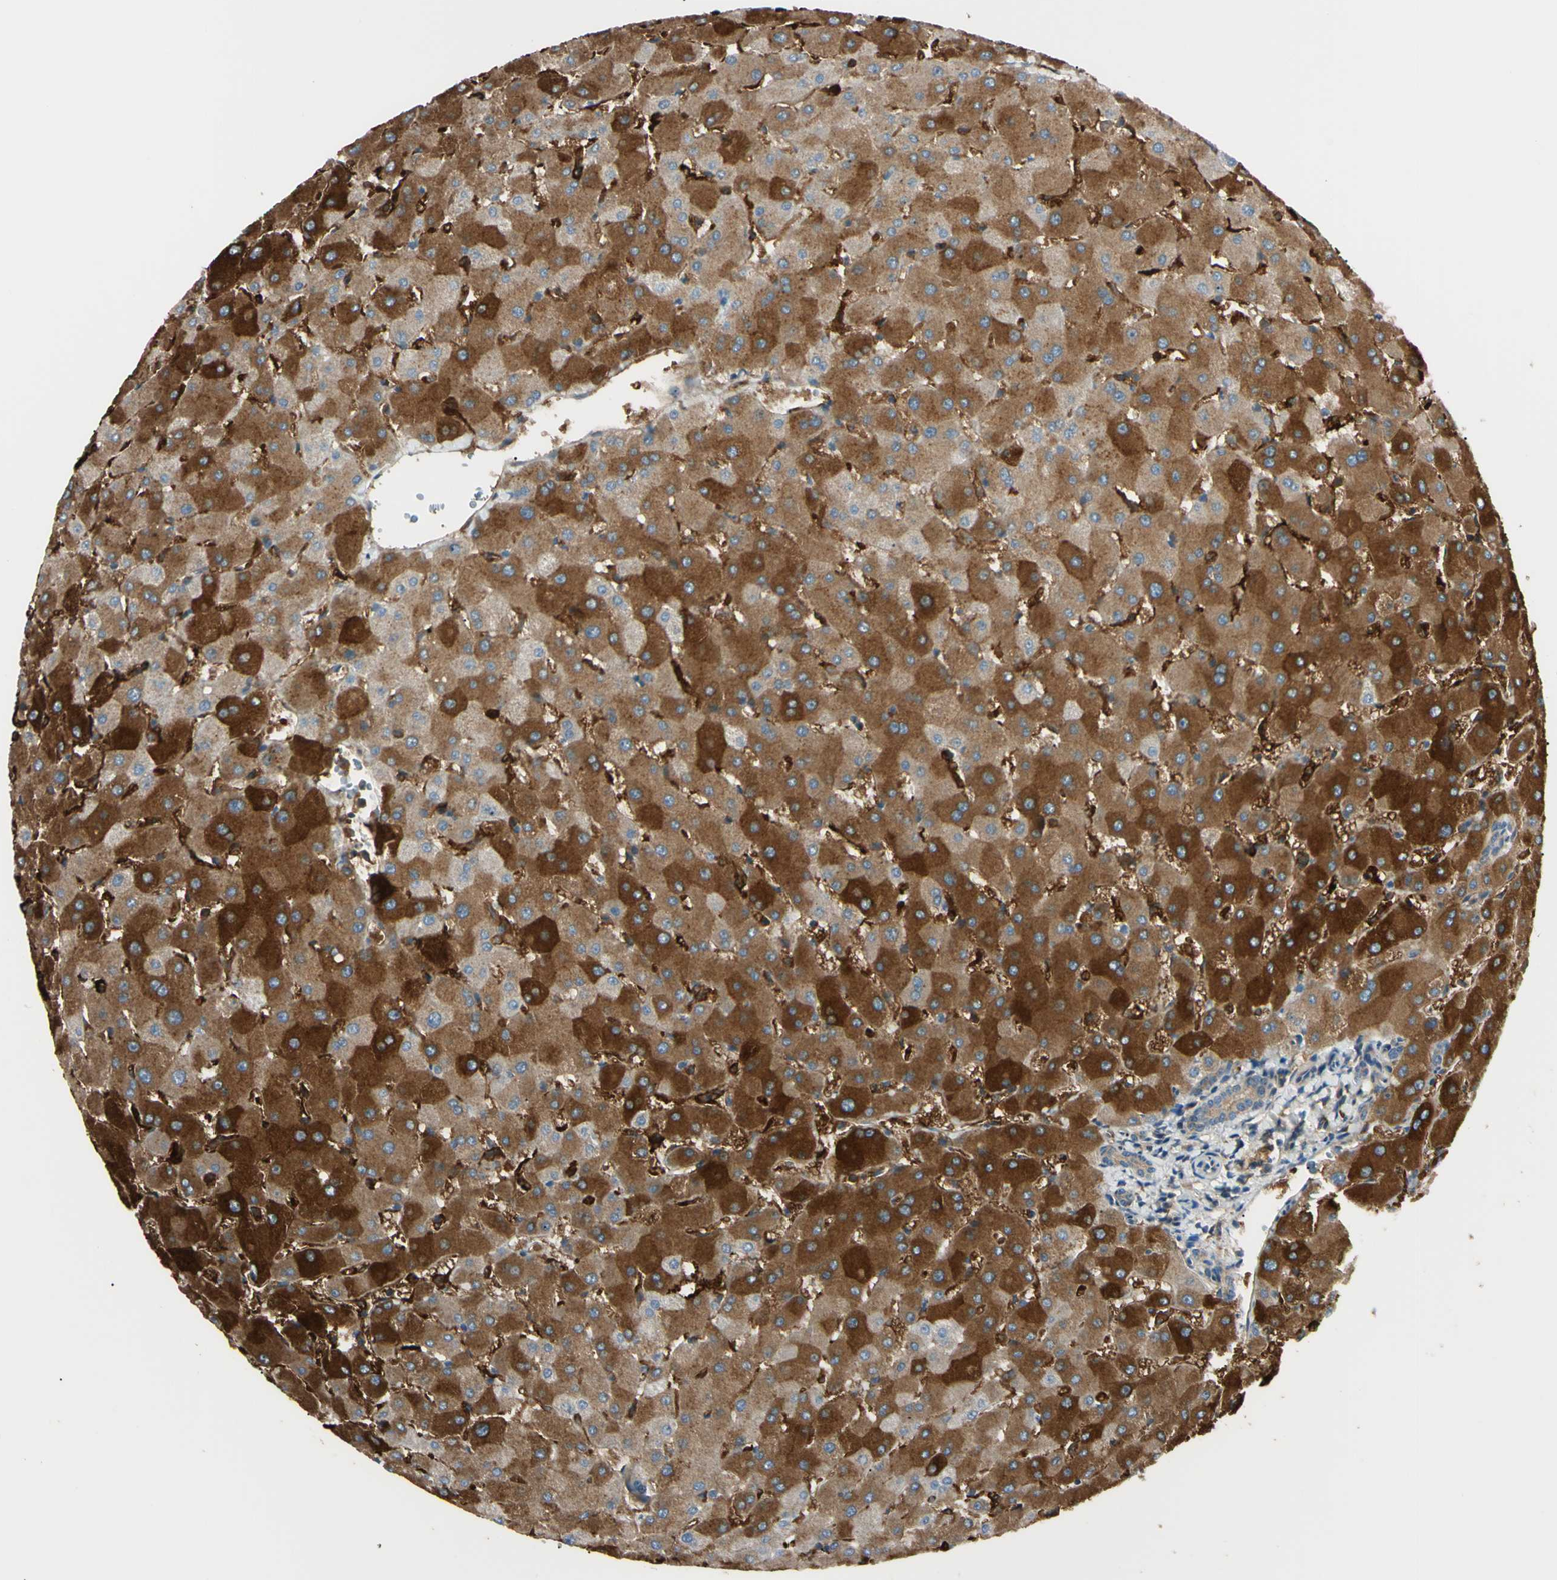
{"staining": {"intensity": "weak", "quantity": ">75%", "location": "cytoplasmic/membranous"}, "tissue": "liver", "cell_type": "Cholangiocytes", "image_type": "normal", "snomed": [{"axis": "morphology", "description": "Normal tissue, NOS"}, {"axis": "topography", "description": "Liver"}], "caption": "Human liver stained for a protein (brown) reveals weak cytoplasmic/membranous positive staining in about >75% of cholangiocytes.", "gene": "PTPN12", "patient": {"sex": "female", "age": 63}}